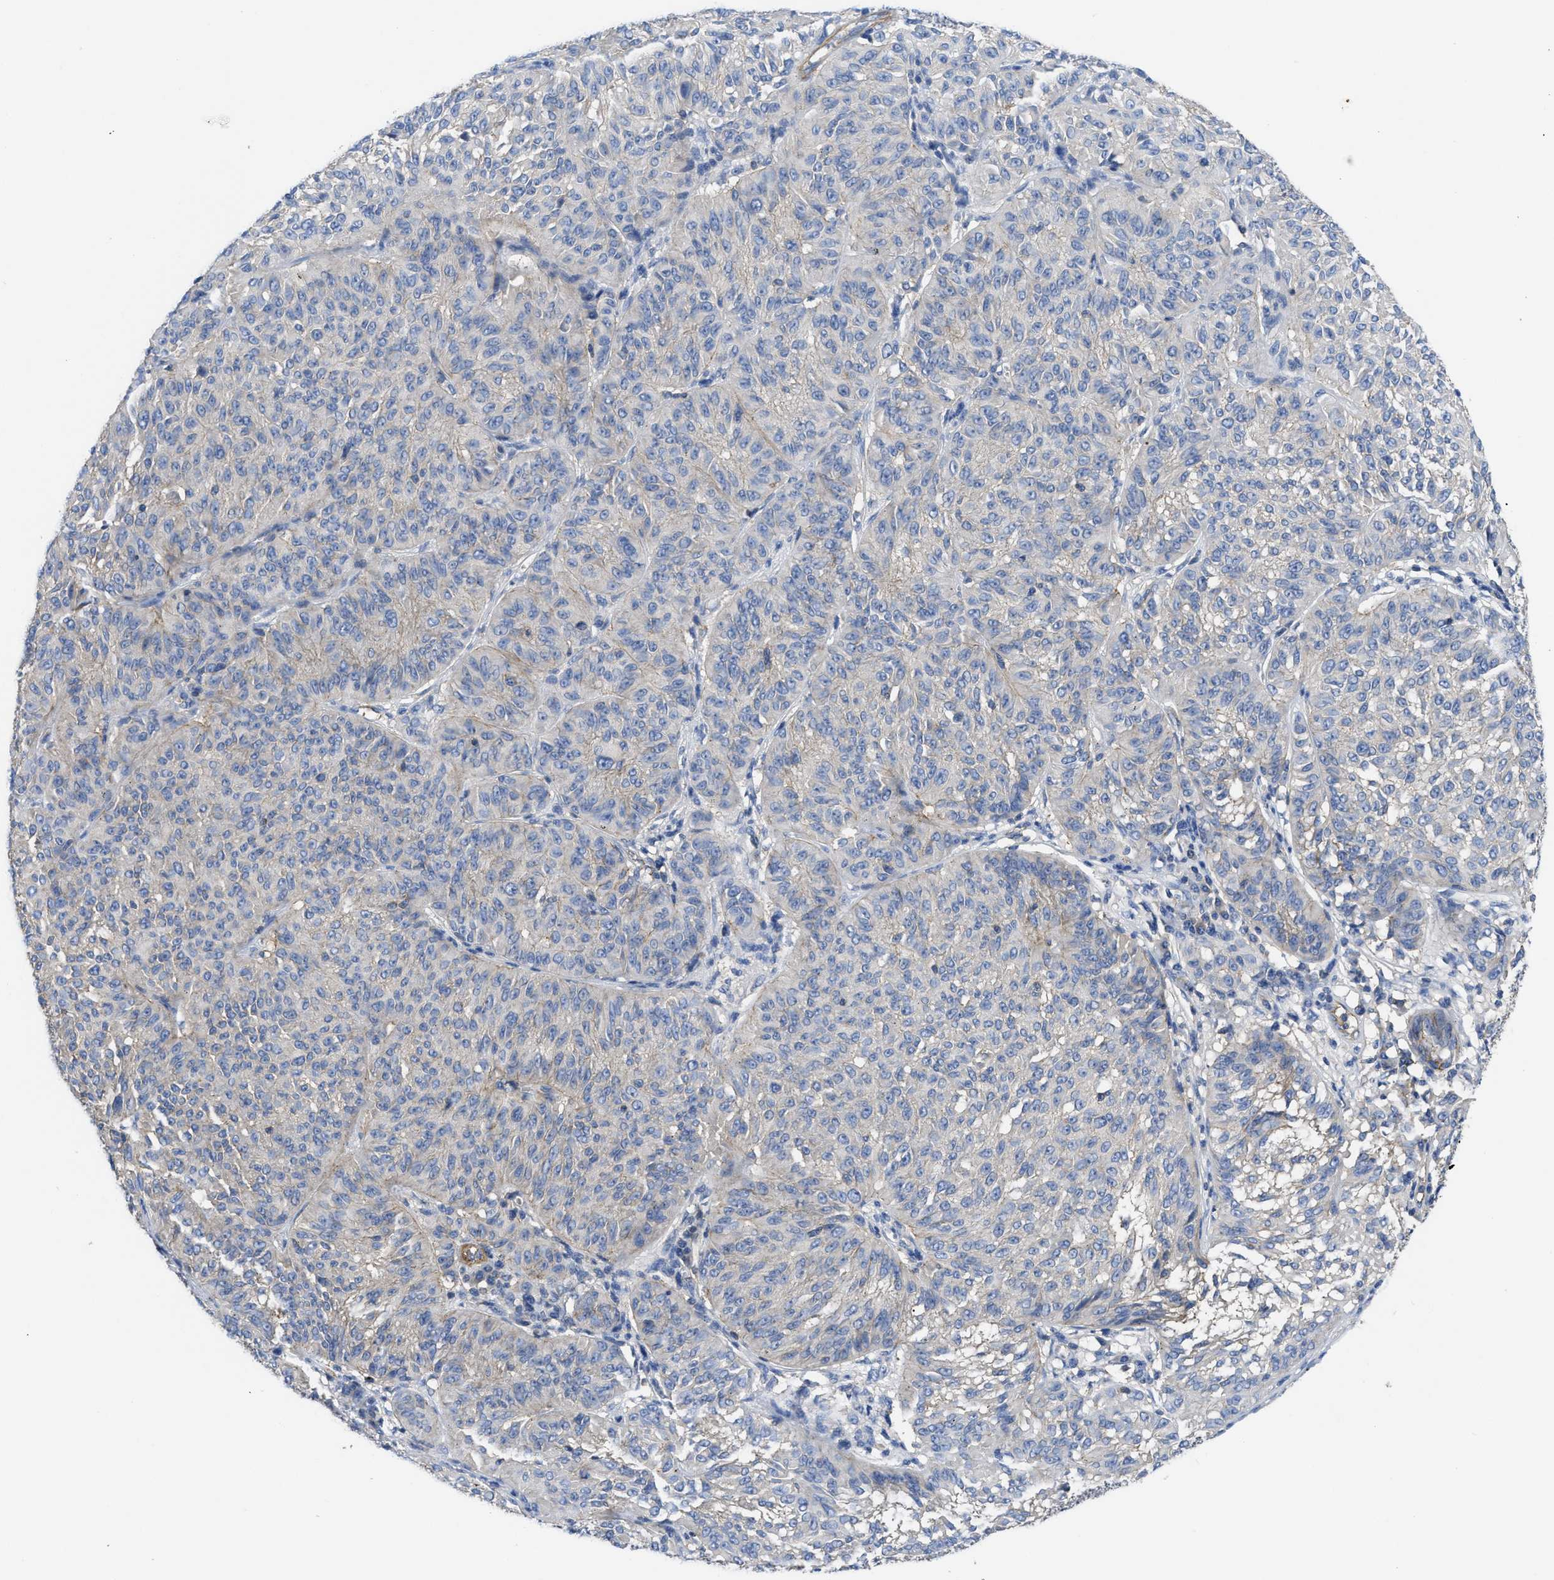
{"staining": {"intensity": "negative", "quantity": "none", "location": "none"}, "tissue": "melanoma", "cell_type": "Tumor cells", "image_type": "cancer", "snomed": [{"axis": "morphology", "description": "Malignant melanoma, NOS"}, {"axis": "topography", "description": "Skin"}], "caption": "Image shows no protein staining in tumor cells of melanoma tissue.", "gene": "USP4", "patient": {"sex": "female", "age": 72}}